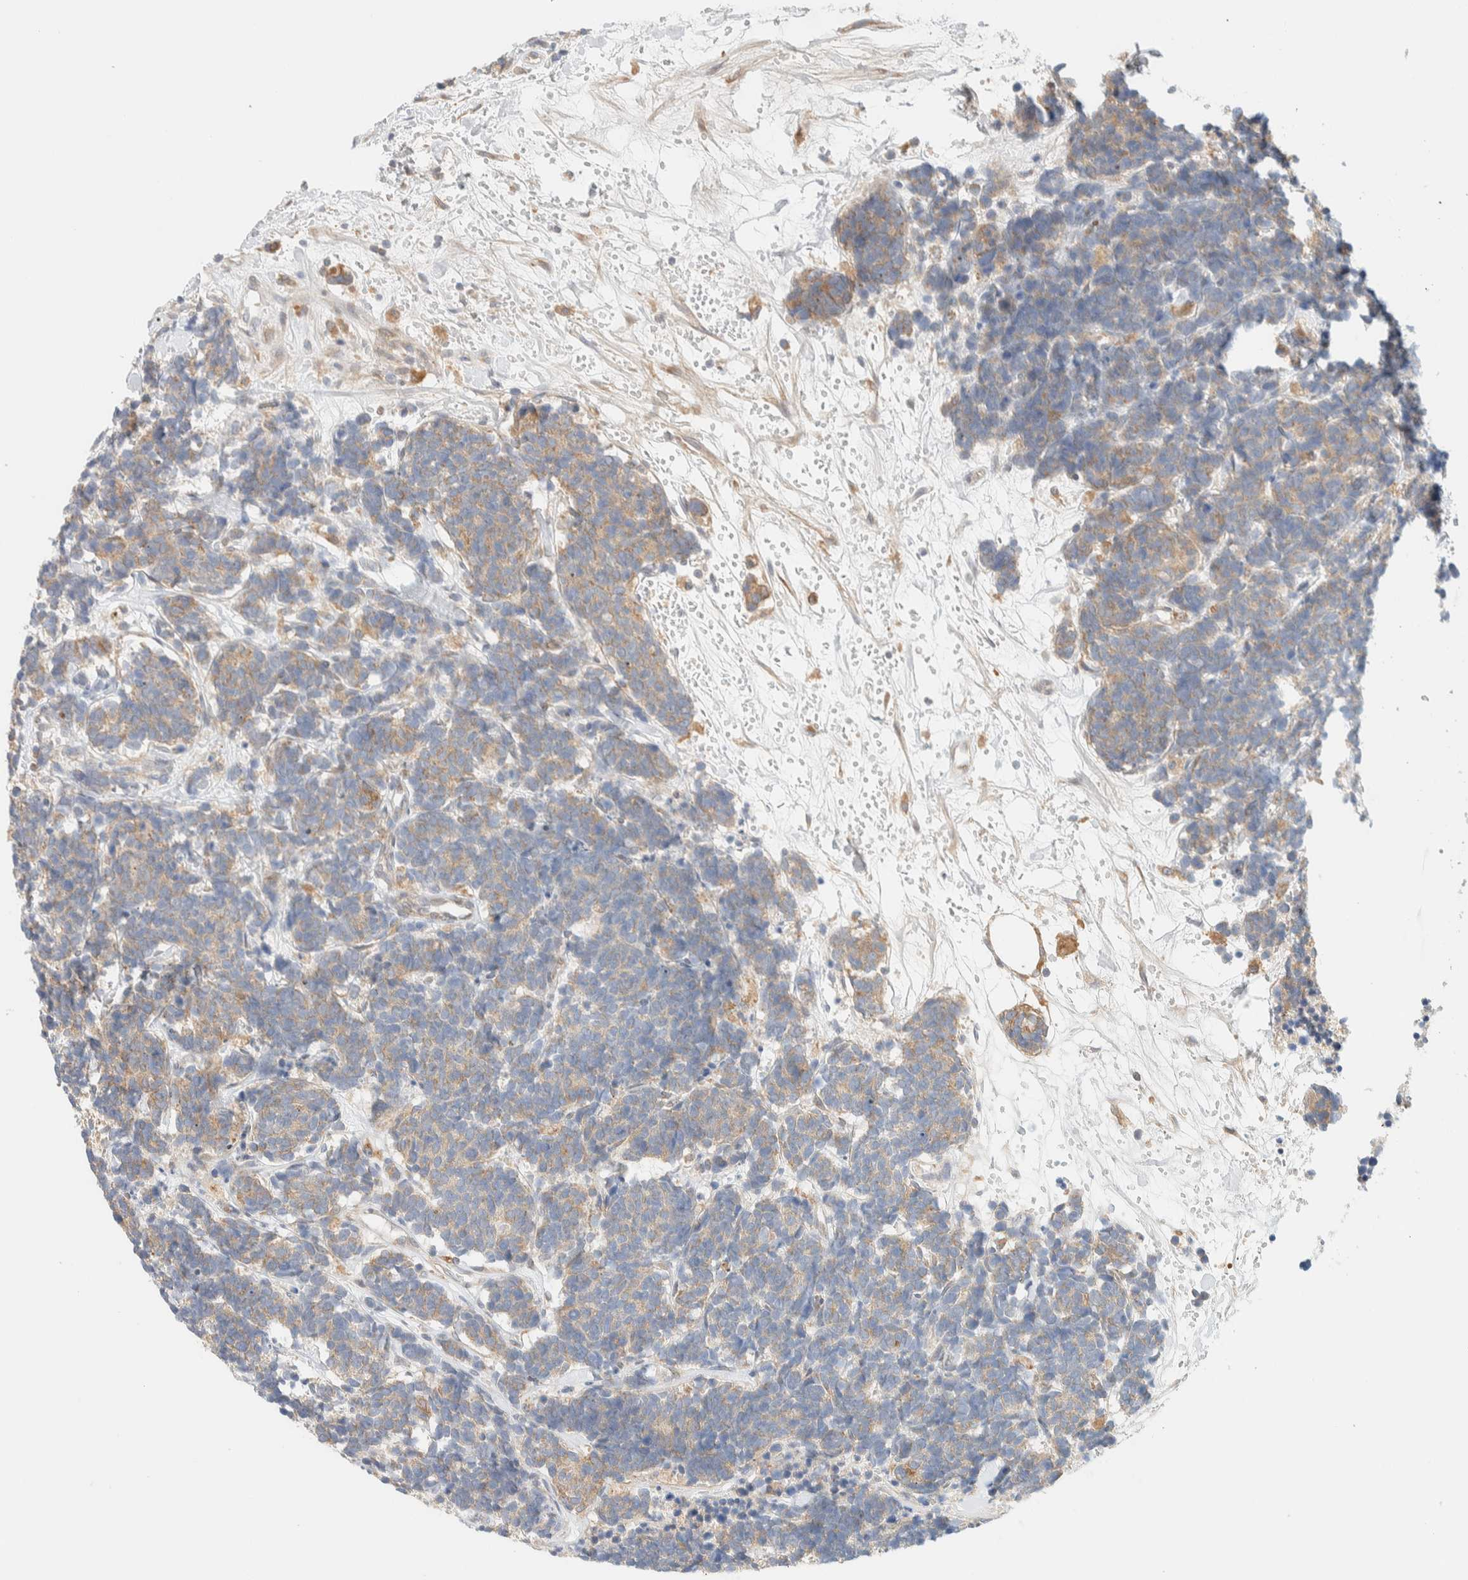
{"staining": {"intensity": "weak", "quantity": ">75%", "location": "cytoplasmic/membranous"}, "tissue": "carcinoid", "cell_type": "Tumor cells", "image_type": "cancer", "snomed": [{"axis": "morphology", "description": "Carcinoma, NOS"}, {"axis": "morphology", "description": "Carcinoid, malignant, NOS"}, {"axis": "topography", "description": "Urinary bladder"}], "caption": "Immunohistochemistry (DAB) staining of carcinoma reveals weak cytoplasmic/membranous protein staining in about >75% of tumor cells. (Brightfield microscopy of DAB IHC at high magnification).", "gene": "NT5C", "patient": {"sex": "male", "age": 57}}